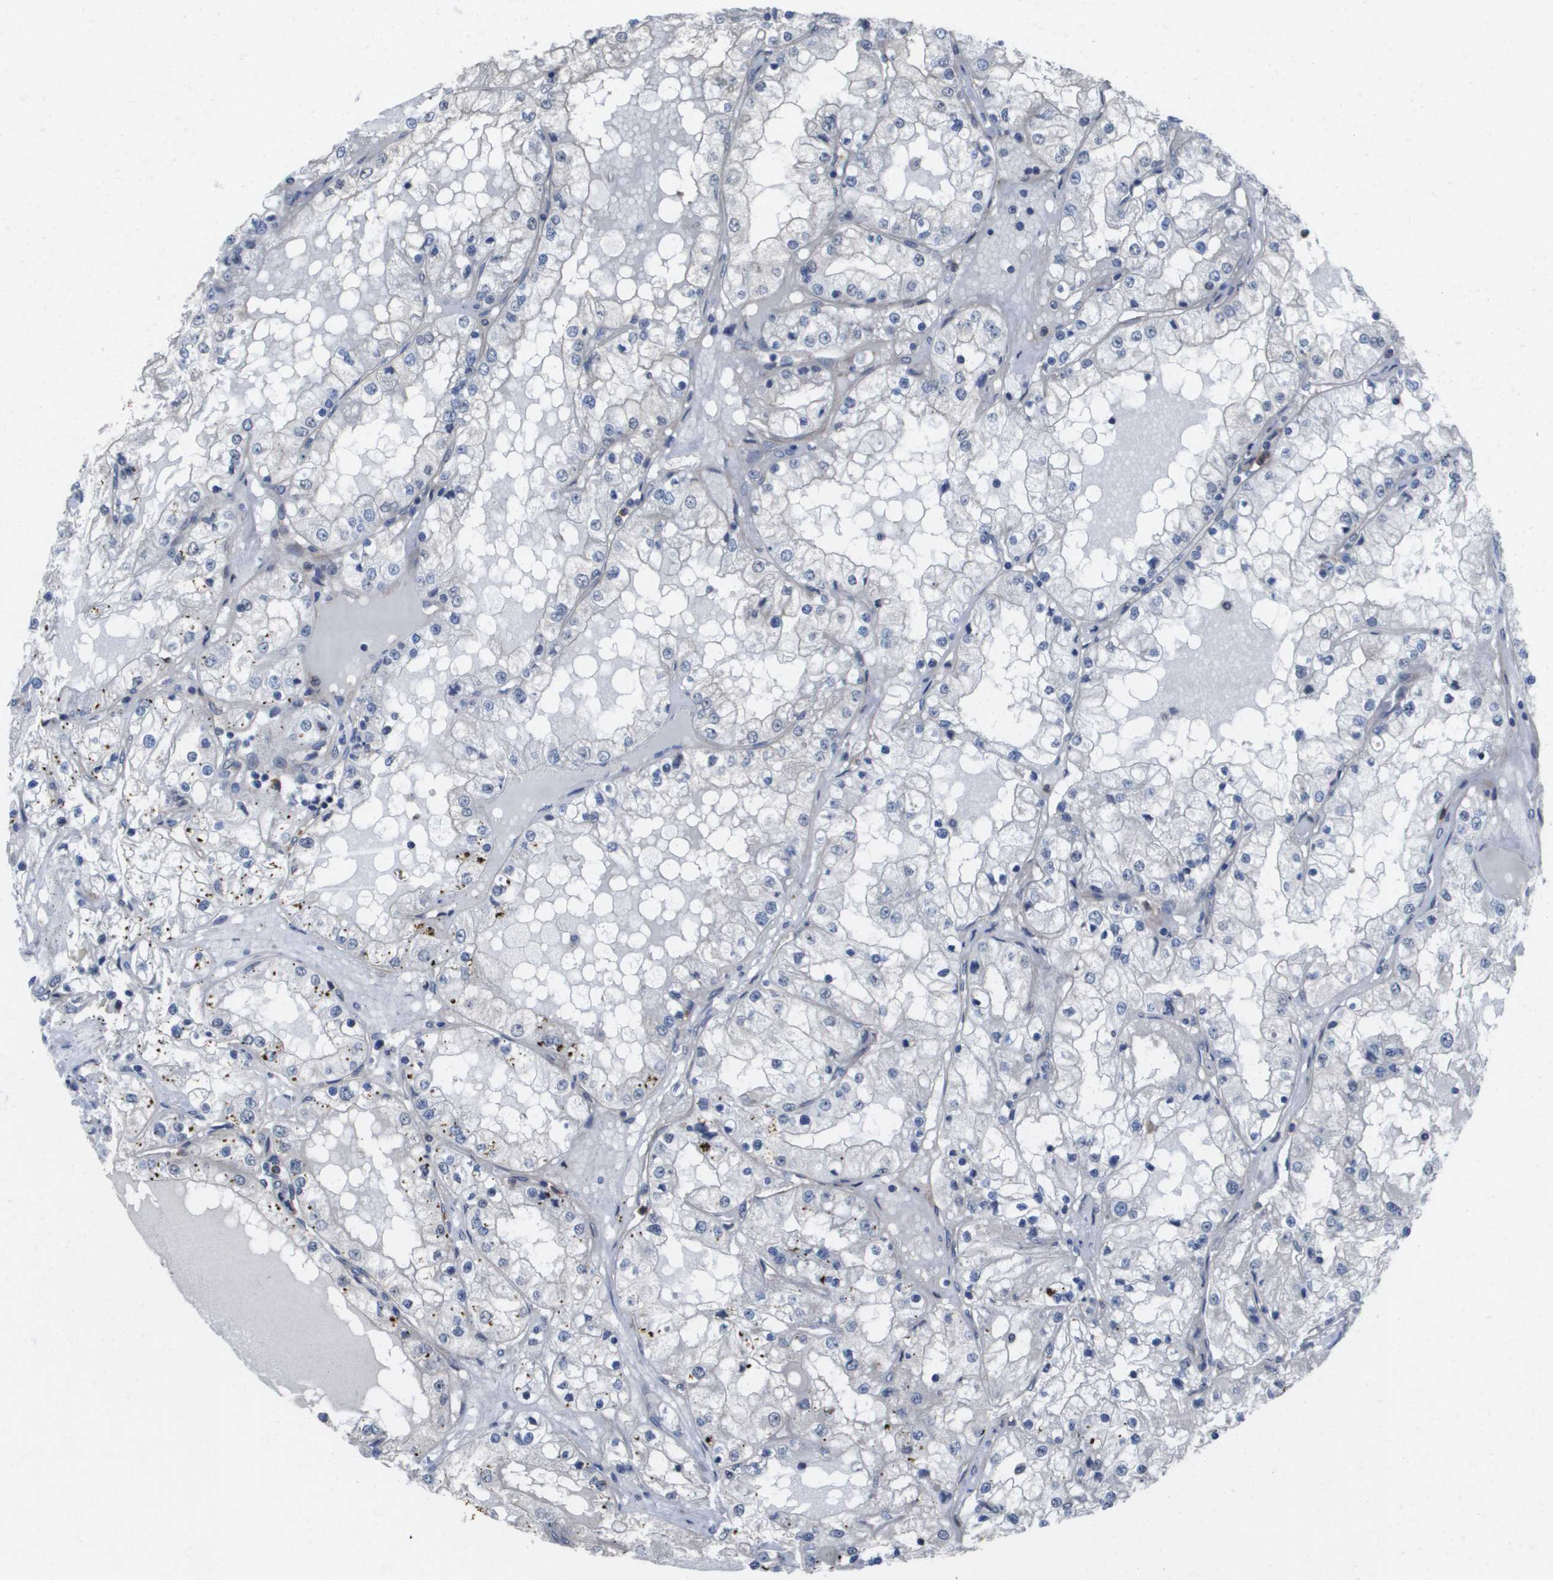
{"staining": {"intensity": "negative", "quantity": "none", "location": "none"}, "tissue": "renal cancer", "cell_type": "Tumor cells", "image_type": "cancer", "snomed": [{"axis": "morphology", "description": "Adenocarcinoma, NOS"}, {"axis": "topography", "description": "Kidney"}], "caption": "Adenocarcinoma (renal) was stained to show a protein in brown. There is no significant staining in tumor cells. The staining is performed using DAB brown chromogen with nuclei counter-stained in using hematoxylin.", "gene": "RNF112", "patient": {"sex": "male", "age": 68}}